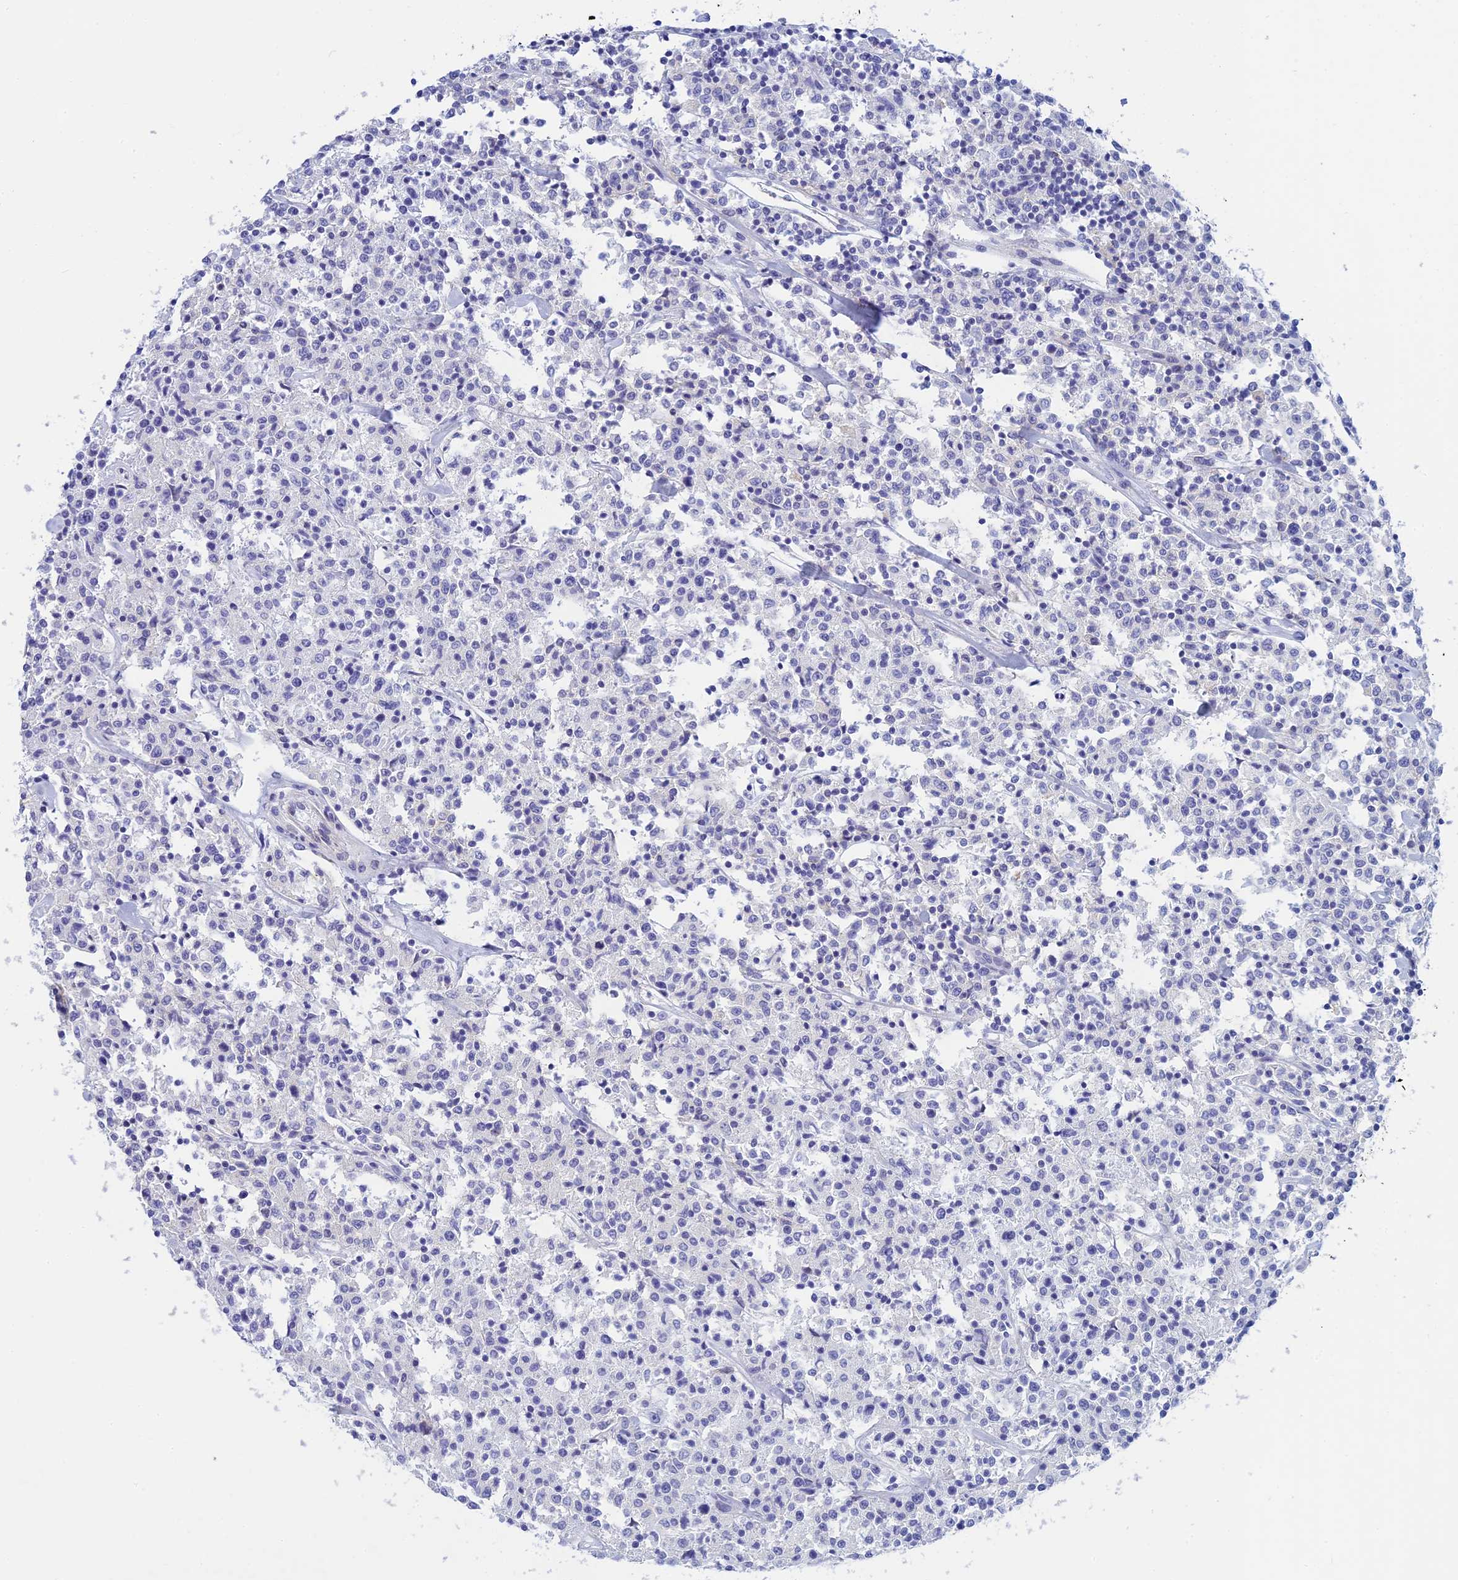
{"staining": {"intensity": "negative", "quantity": "none", "location": "none"}, "tissue": "lymphoma", "cell_type": "Tumor cells", "image_type": "cancer", "snomed": [{"axis": "morphology", "description": "Malignant lymphoma, non-Hodgkin's type, Low grade"}, {"axis": "topography", "description": "Small intestine"}], "caption": "Lymphoma was stained to show a protein in brown. There is no significant expression in tumor cells. (DAB (3,3'-diaminobenzidine) immunohistochemistry visualized using brightfield microscopy, high magnification).", "gene": "CEP152", "patient": {"sex": "female", "age": 59}}